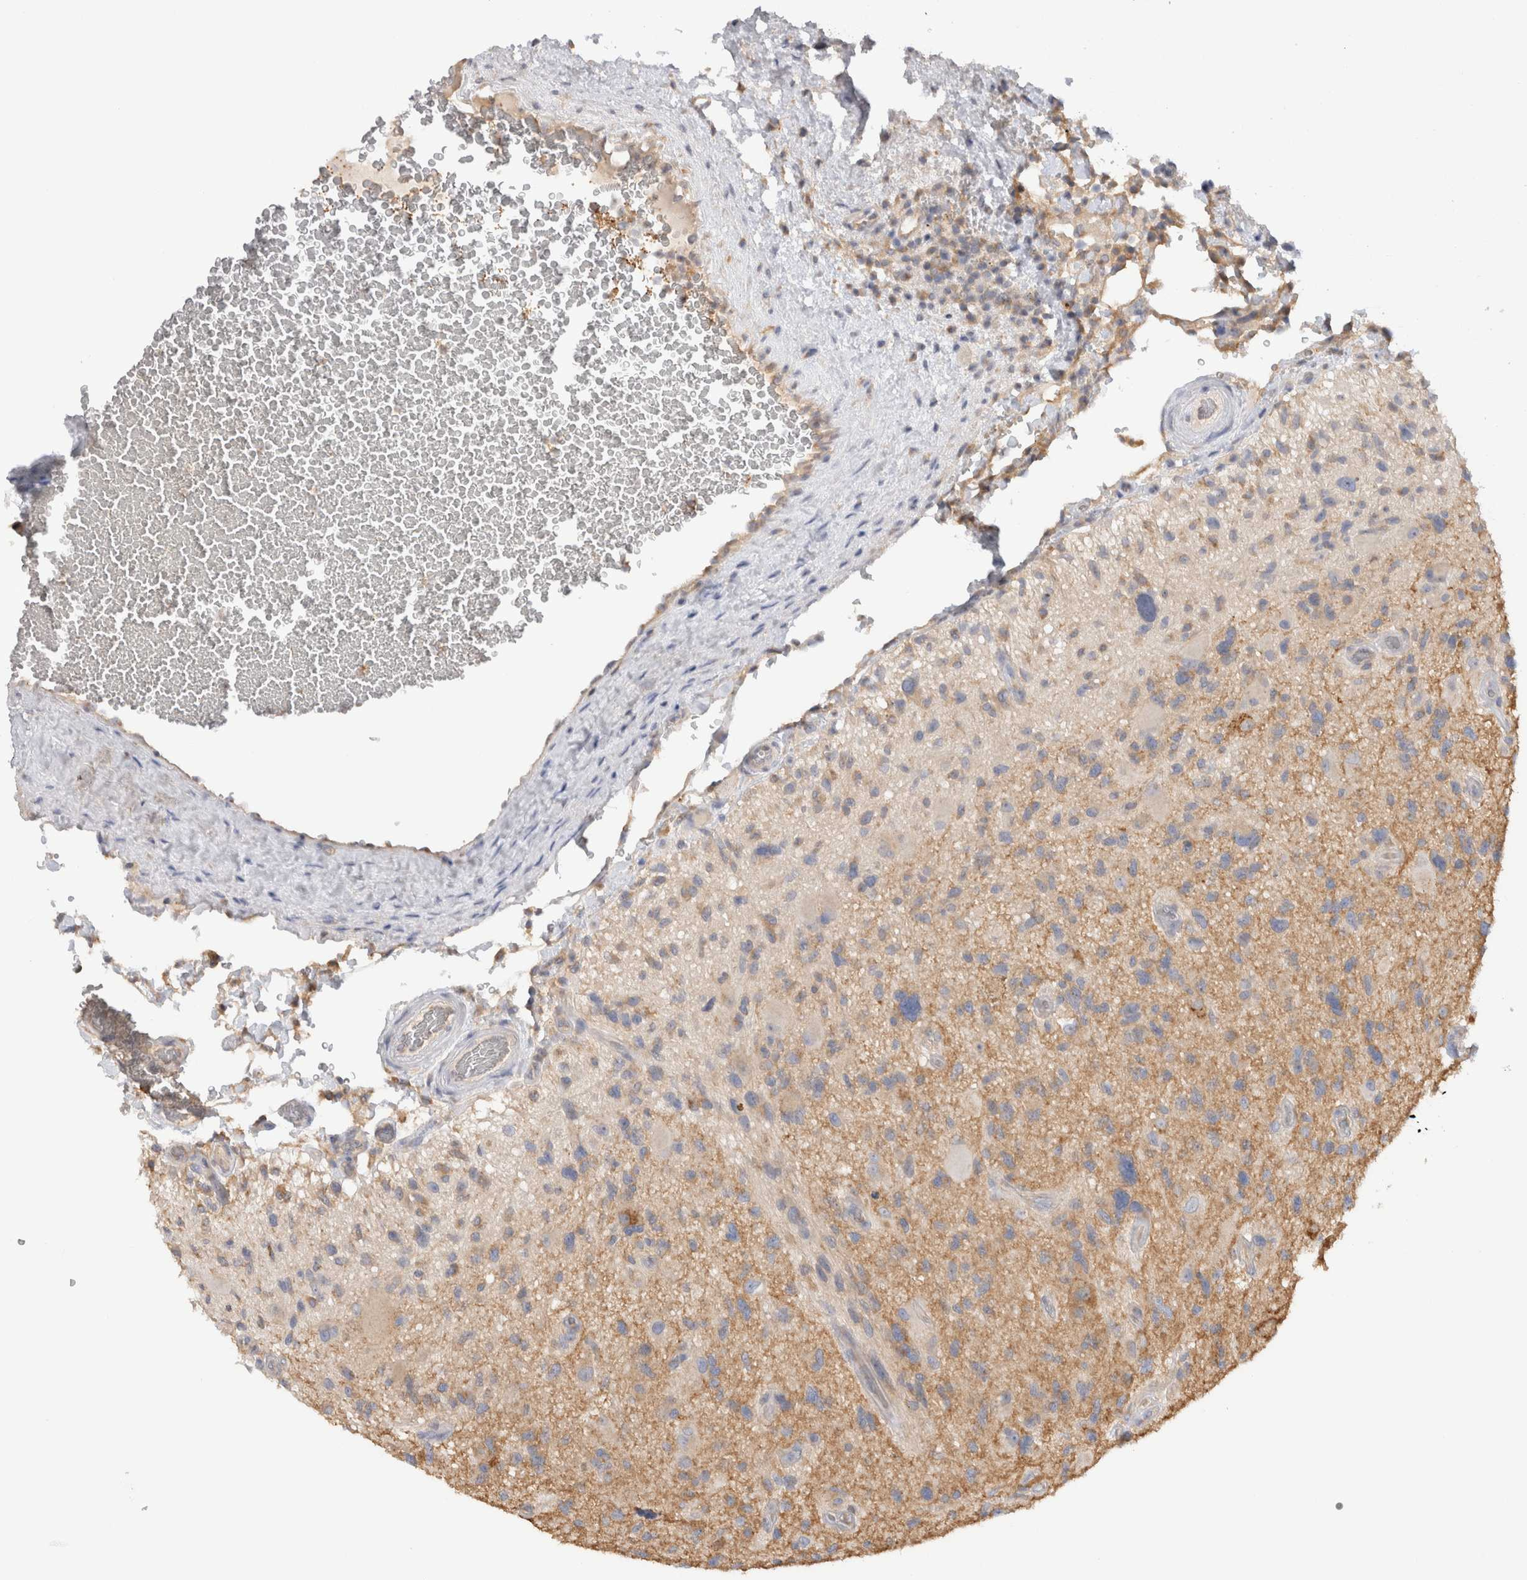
{"staining": {"intensity": "weak", "quantity": "<25%", "location": "cytoplasmic/membranous"}, "tissue": "glioma", "cell_type": "Tumor cells", "image_type": "cancer", "snomed": [{"axis": "morphology", "description": "Glioma, malignant, High grade"}, {"axis": "topography", "description": "Brain"}], "caption": "Tumor cells show no significant expression in malignant glioma (high-grade).", "gene": "GAS1", "patient": {"sex": "male", "age": 33}}